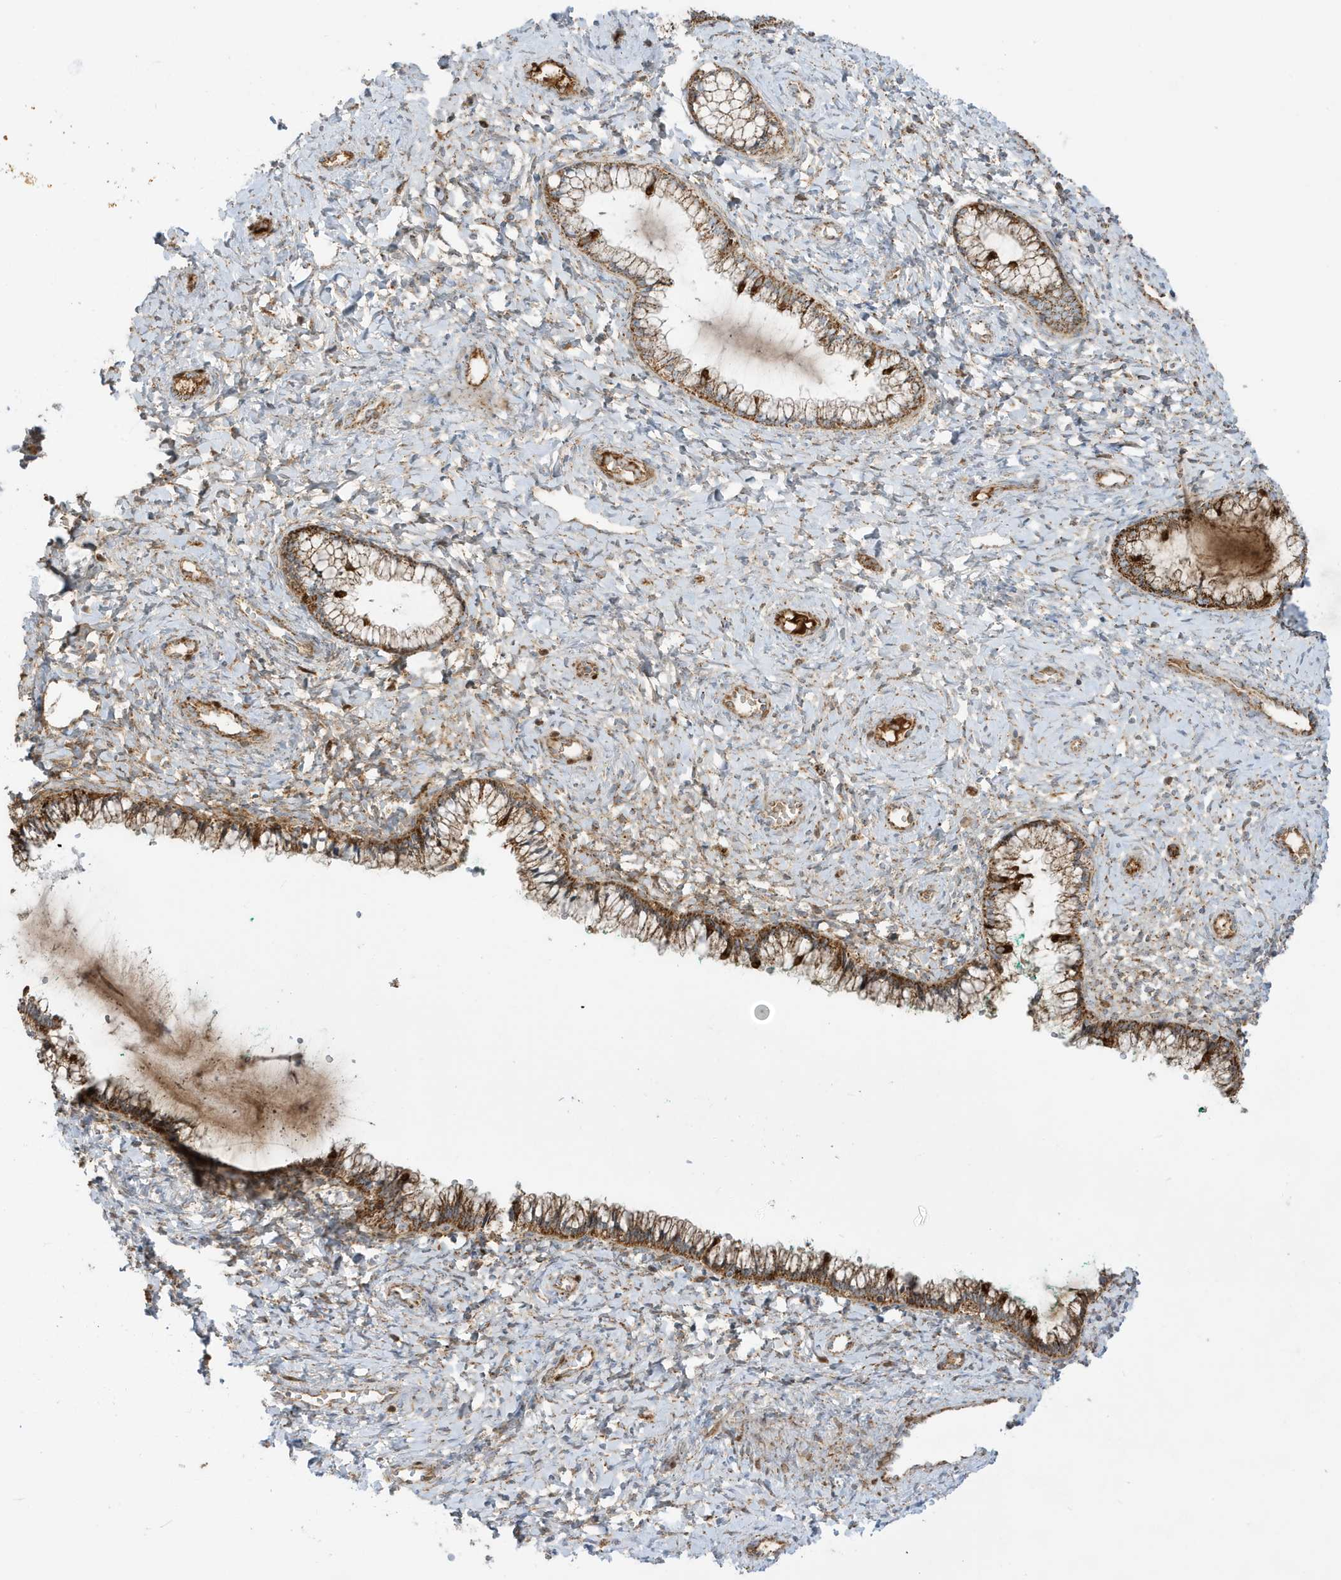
{"staining": {"intensity": "moderate", "quantity": ">75%", "location": "cytoplasmic/membranous"}, "tissue": "cervix", "cell_type": "Glandular cells", "image_type": "normal", "snomed": [{"axis": "morphology", "description": "Normal tissue, NOS"}, {"axis": "morphology", "description": "Adenocarcinoma, NOS"}, {"axis": "topography", "description": "Cervix"}], "caption": "Immunohistochemistry of normal human cervix reveals medium levels of moderate cytoplasmic/membranous expression in approximately >75% of glandular cells. (DAB = brown stain, brightfield microscopy at high magnification).", "gene": "IFT57", "patient": {"sex": "female", "age": 29}}